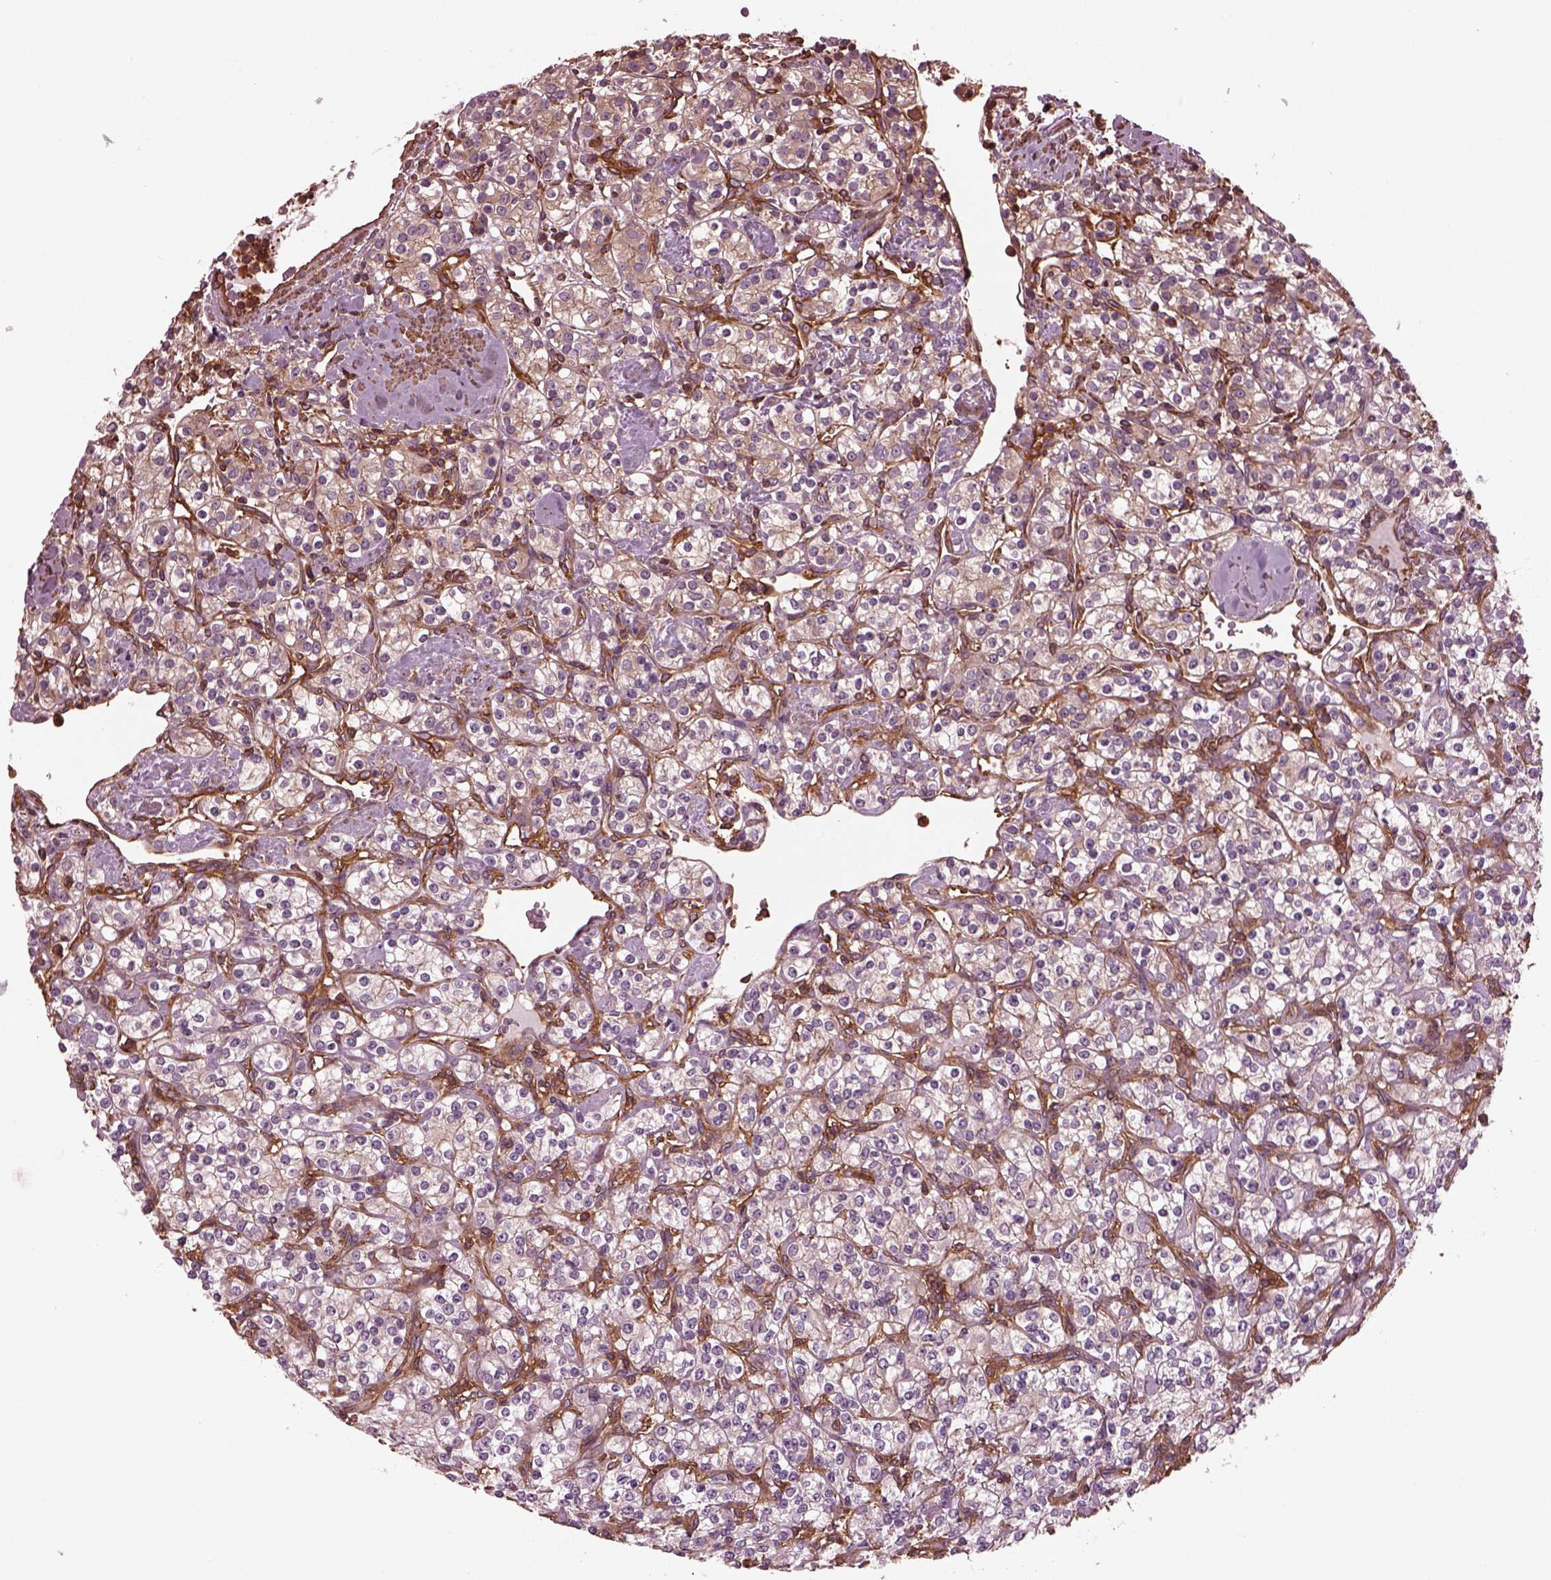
{"staining": {"intensity": "weak", "quantity": "<25%", "location": "cytoplasmic/membranous"}, "tissue": "renal cancer", "cell_type": "Tumor cells", "image_type": "cancer", "snomed": [{"axis": "morphology", "description": "Adenocarcinoma, NOS"}, {"axis": "topography", "description": "Kidney"}], "caption": "Tumor cells are negative for brown protein staining in renal cancer.", "gene": "MYL6", "patient": {"sex": "male", "age": 77}}